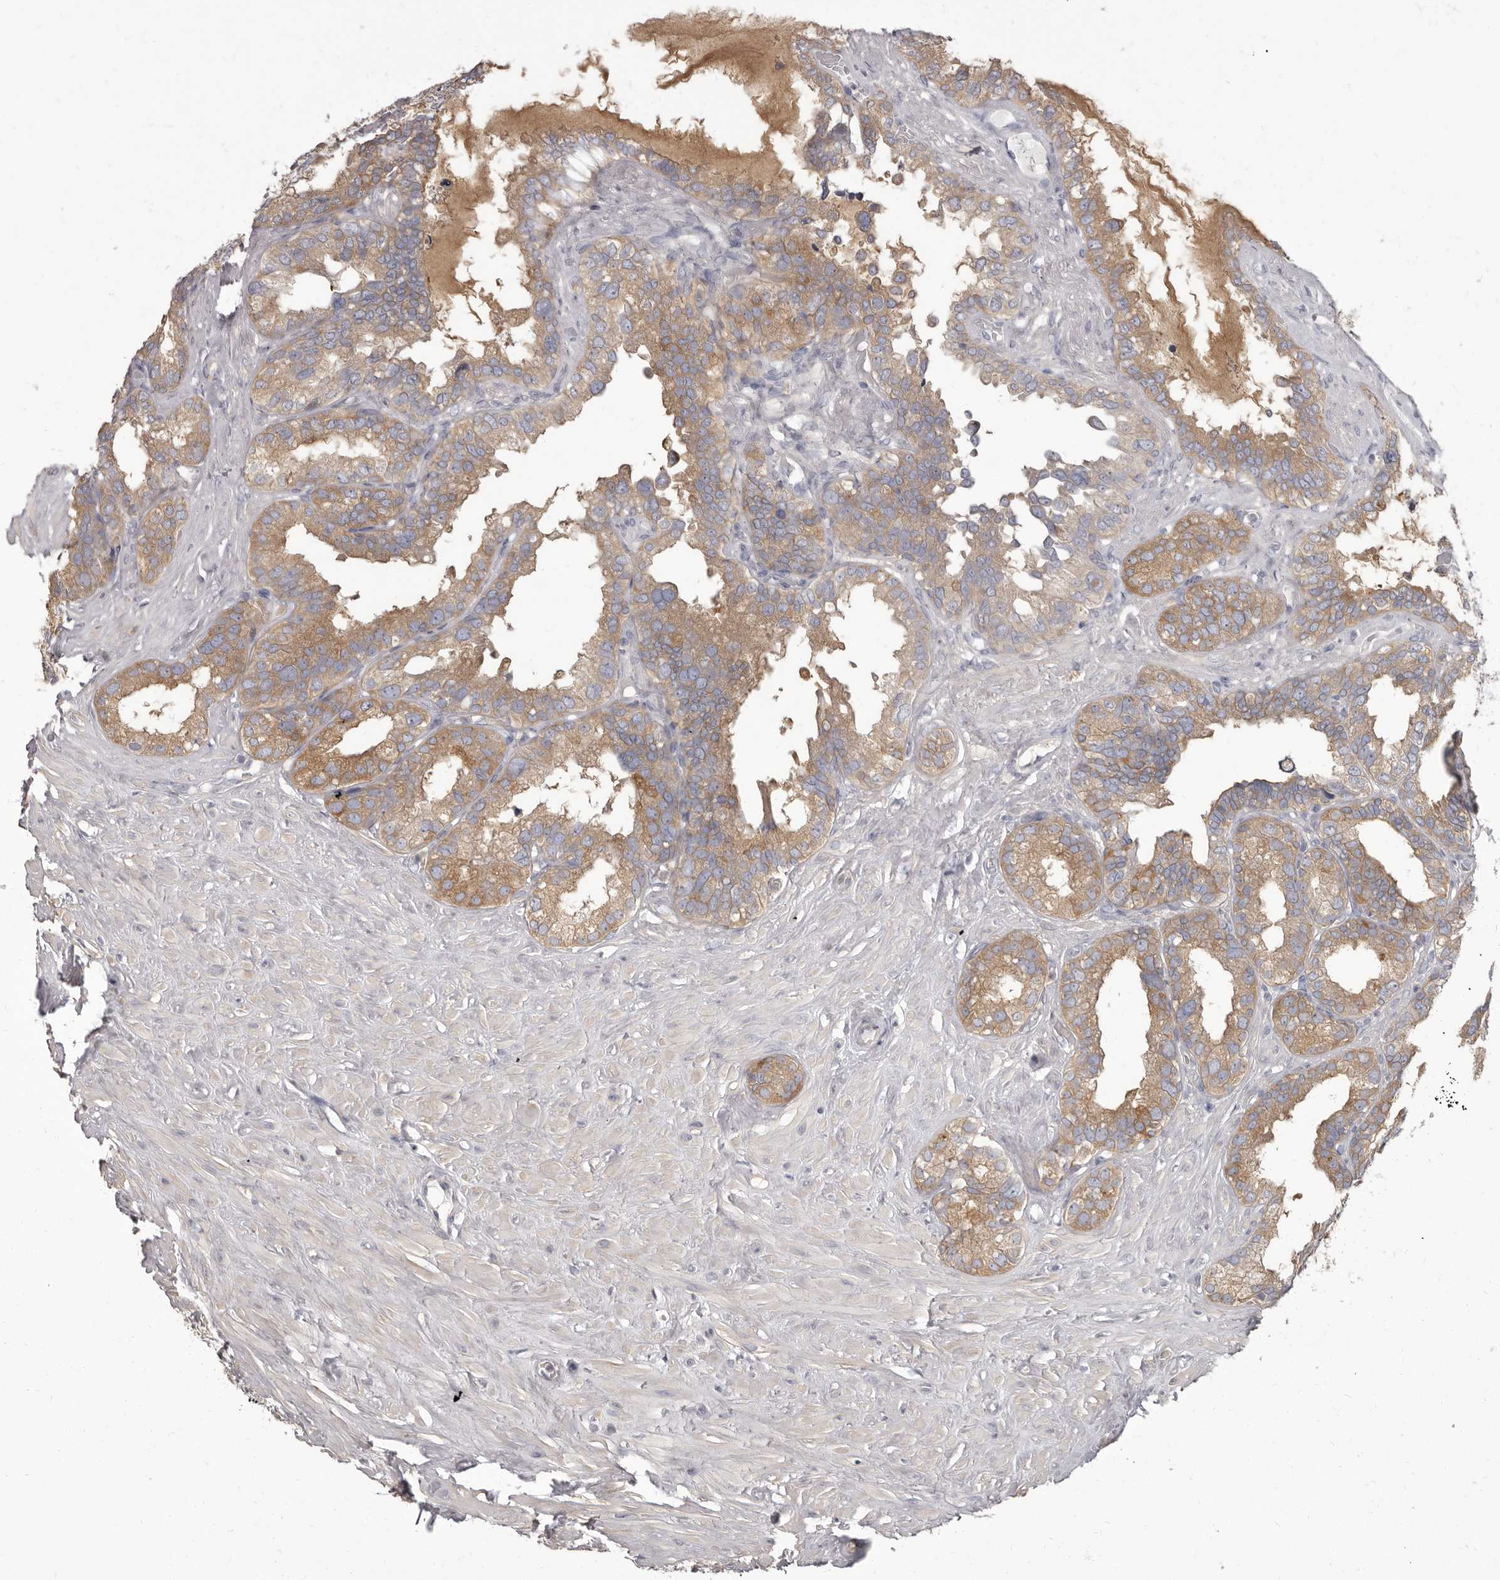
{"staining": {"intensity": "moderate", "quantity": ">75%", "location": "cytoplasmic/membranous"}, "tissue": "seminal vesicle", "cell_type": "Glandular cells", "image_type": "normal", "snomed": [{"axis": "morphology", "description": "Normal tissue, NOS"}, {"axis": "topography", "description": "Seminal veicle"}], "caption": "Protein analysis of benign seminal vesicle shows moderate cytoplasmic/membranous staining in about >75% of glandular cells. The staining is performed using DAB (3,3'-diaminobenzidine) brown chromogen to label protein expression. The nuclei are counter-stained blue using hematoxylin.", "gene": "APEH", "patient": {"sex": "male", "age": 80}}